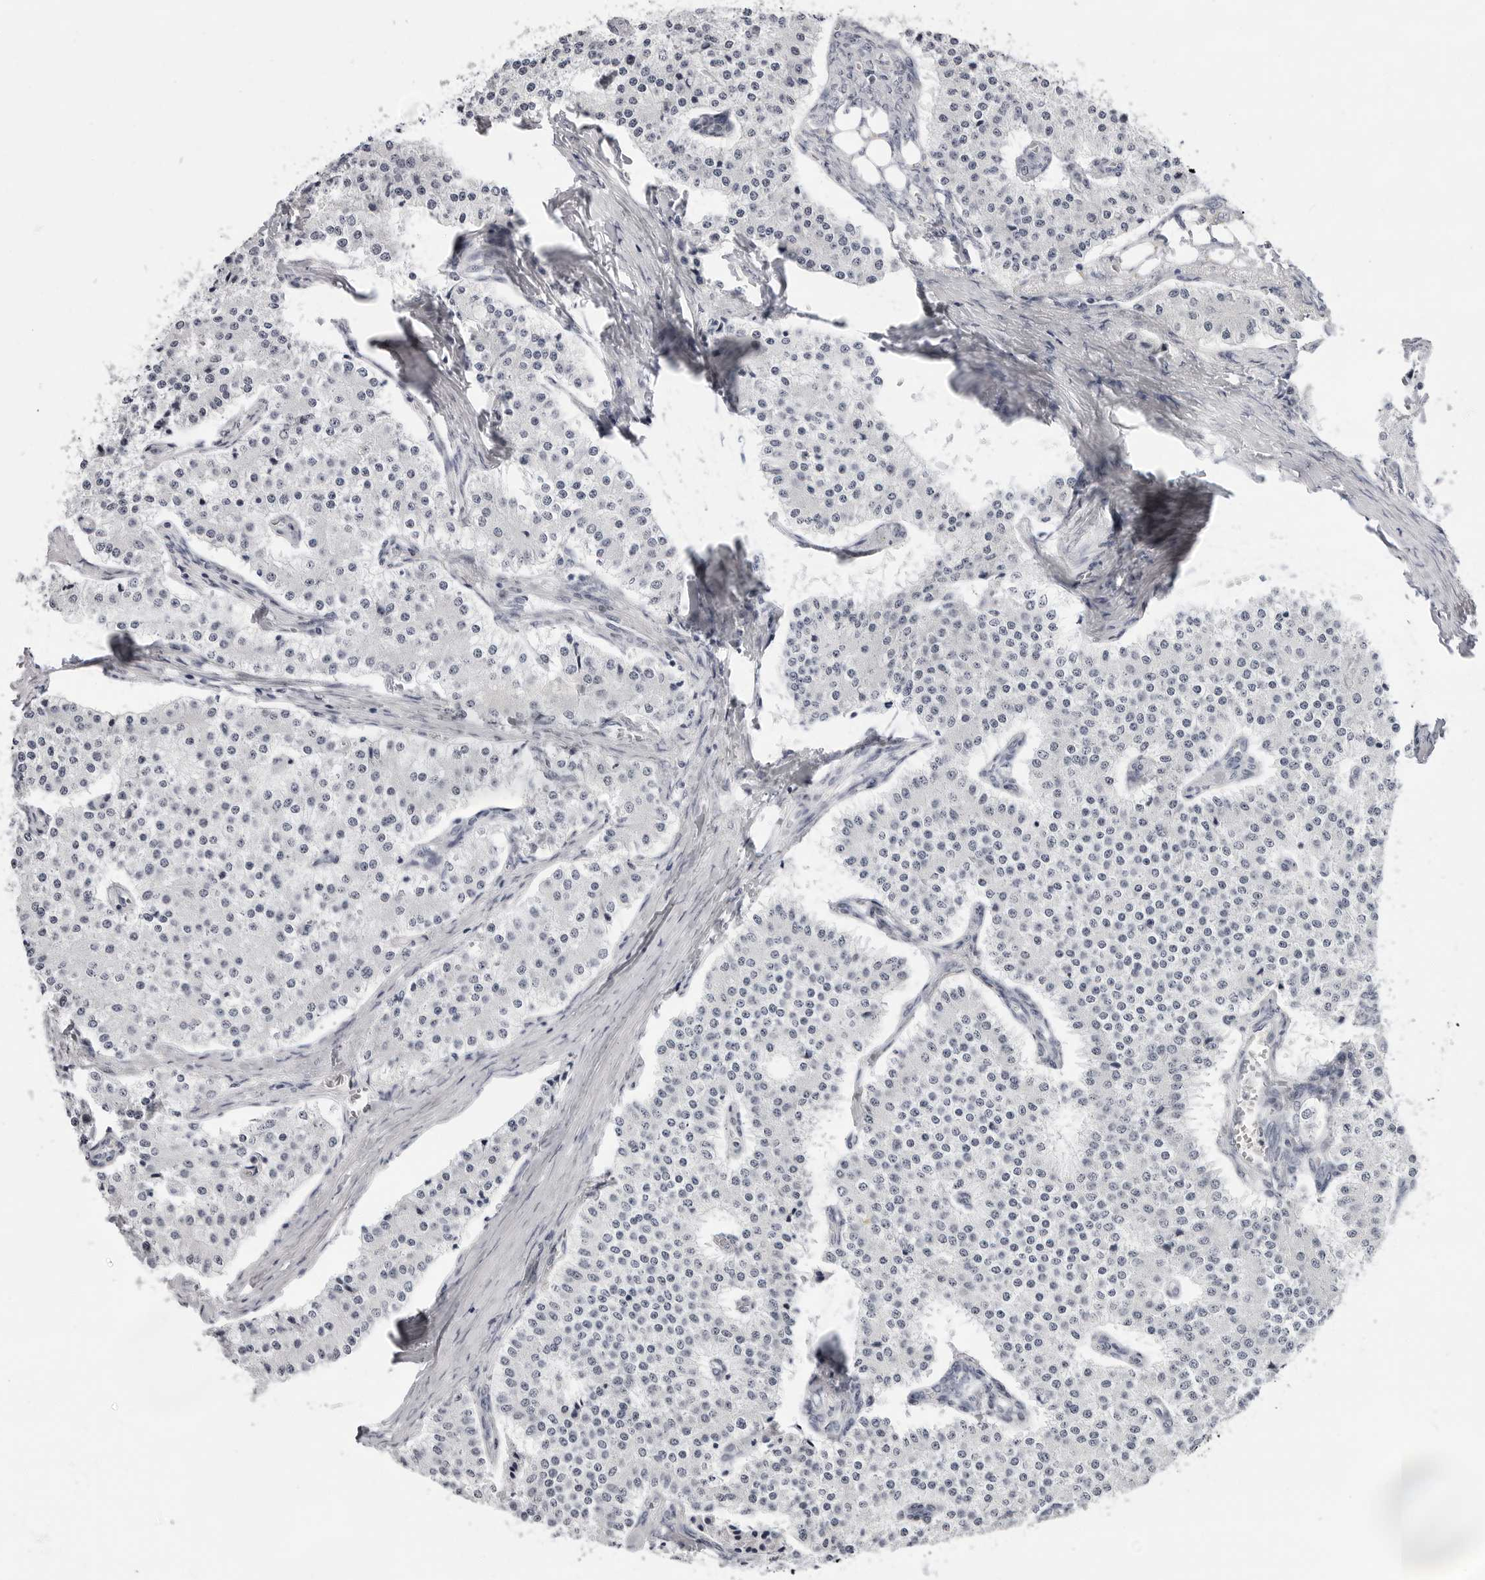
{"staining": {"intensity": "negative", "quantity": "none", "location": "none"}, "tissue": "carcinoid", "cell_type": "Tumor cells", "image_type": "cancer", "snomed": [{"axis": "morphology", "description": "Carcinoid, malignant, NOS"}, {"axis": "topography", "description": "Colon"}], "caption": "Tumor cells show no significant protein expression in carcinoid. The staining was performed using DAB (3,3'-diaminobenzidine) to visualize the protein expression in brown, while the nuclei were stained in blue with hematoxylin (Magnification: 20x).", "gene": "VEZF1", "patient": {"sex": "female", "age": 52}}